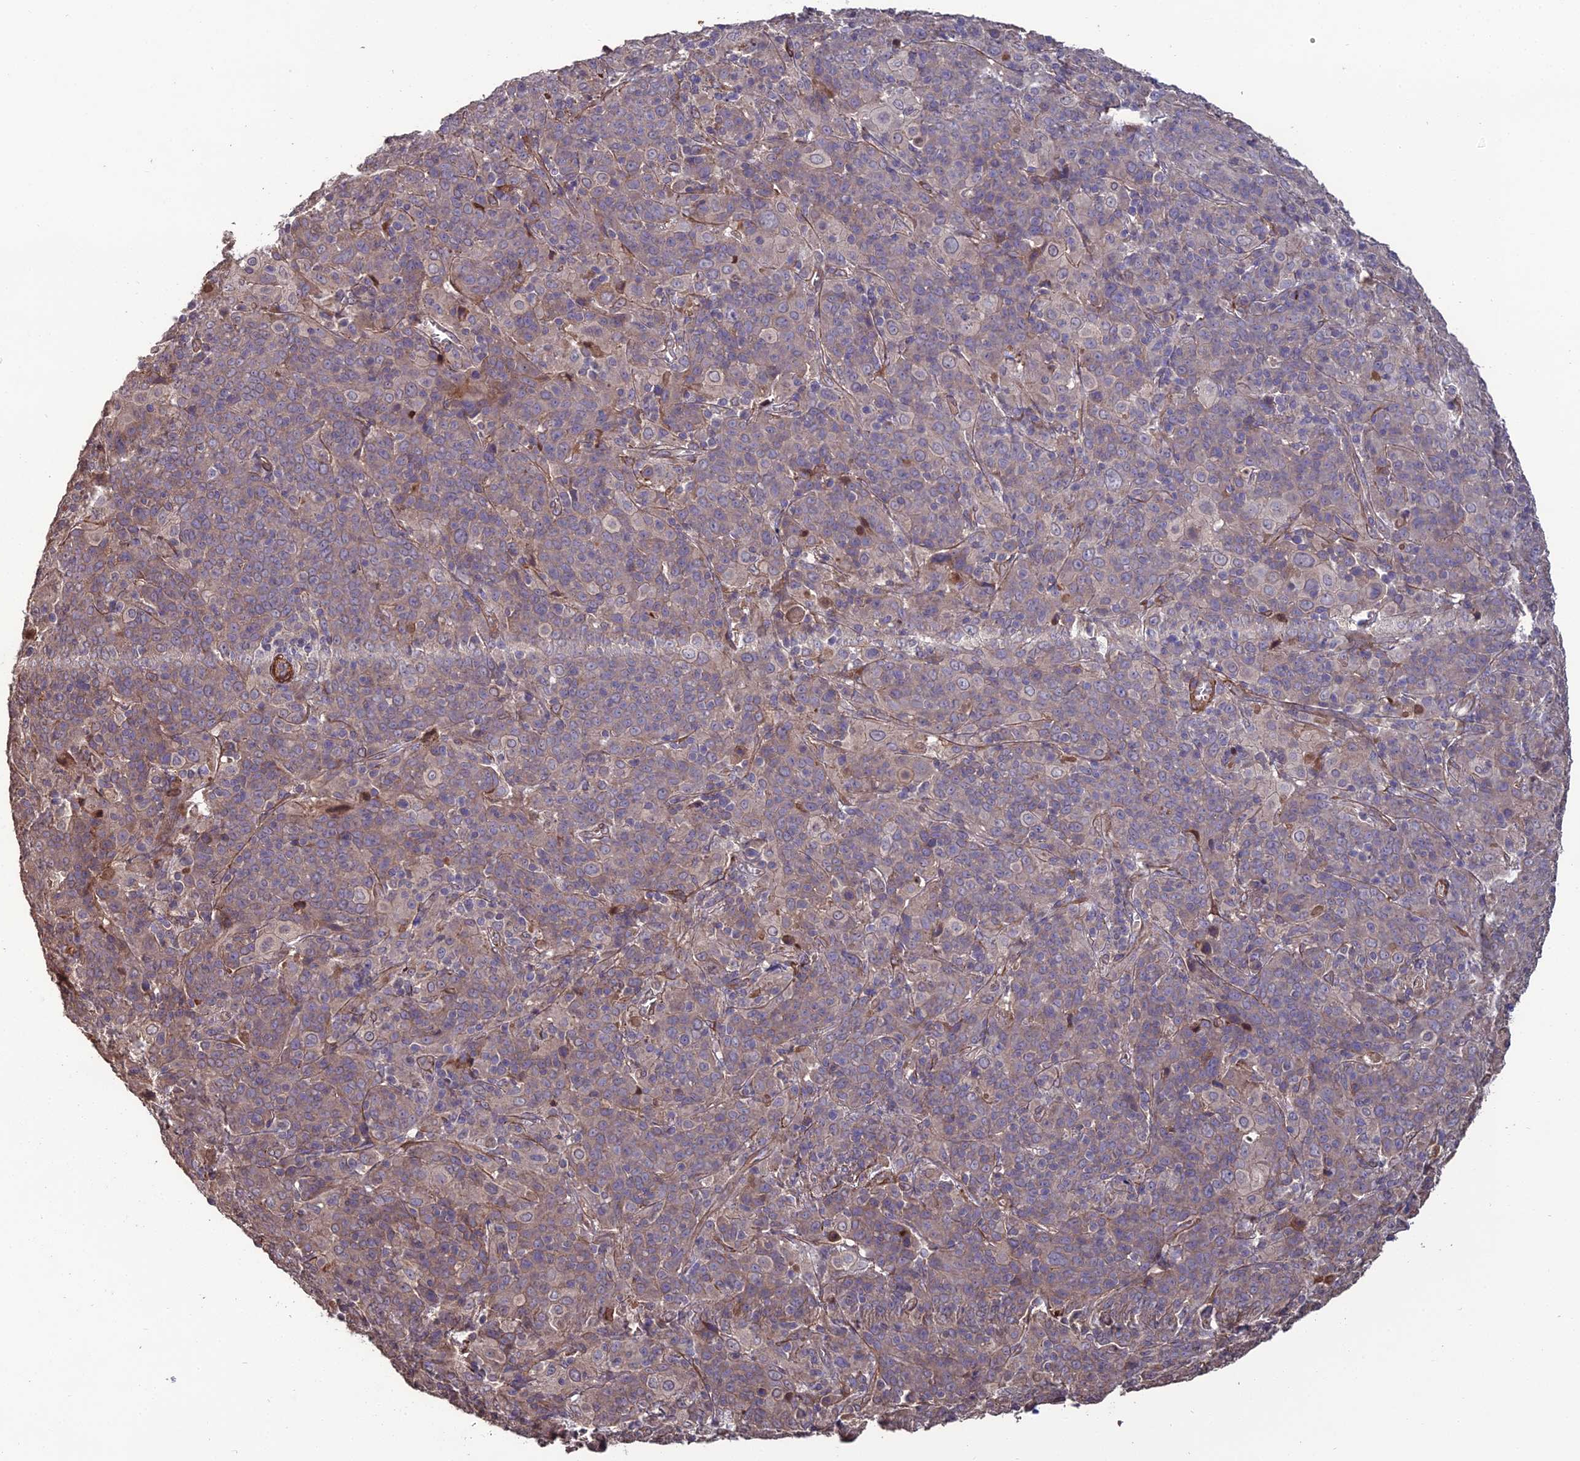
{"staining": {"intensity": "weak", "quantity": "25%-75%", "location": "cytoplasmic/membranous"}, "tissue": "cervical cancer", "cell_type": "Tumor cells", "image_type": "cancer", "snomed": [{"axis": "morphology", "description": "Squamous cell carcinoma, NOS"}, {"axis": "topography", "description": "Cervix"}], "caption": "Immunohistochemistry (DAB) staining of cervical cancer displays weak cytoplasmic/membranous protein positivity in about 25%-75% of tumor cells.", "gene": "ATP6V0A2", "patient": {"sex": "female", "age": 67}}